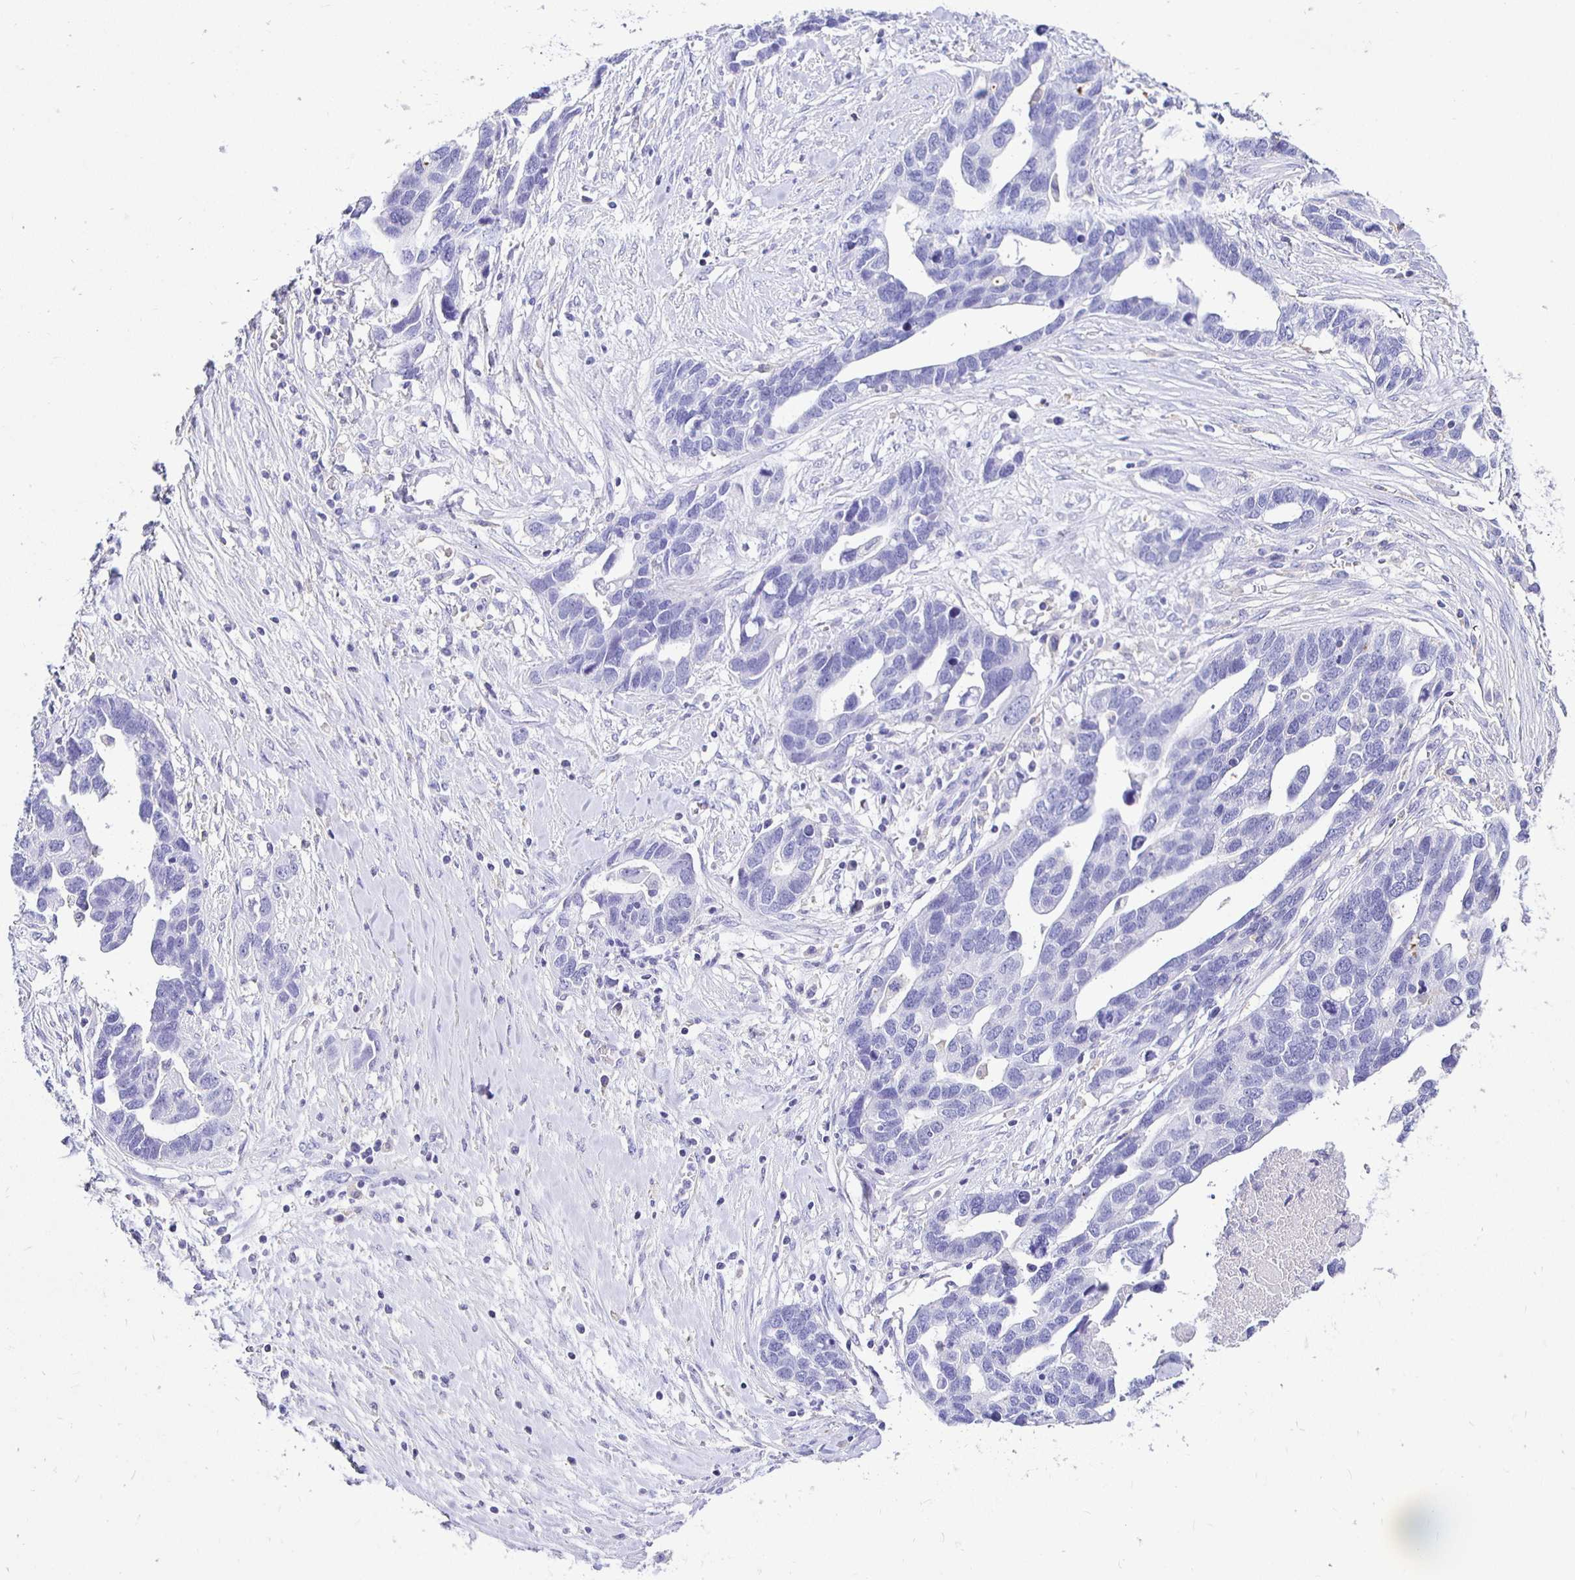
{"staining": {"intensity": "negative", "quantity": "none", "location": "none"}, "tissue": "ovarian cancer", "cell_type": "Tumor cells", "image_type": "cancer", "snomed": [{"axis": "morphology", "description": "Cystadenocarcinoma, serous, NOS"}, {"axis": "topography", "description": "Ovary"}], "caption": "High magnification brightfield microscopy of ovarian cancer (serous cystadenocarcinoma) stained with DAB (brown) and counterstained with hematoxylin (blue): tumor cells show no significant expression.", "gene": "UMOD", "patient": {"sex": "female", "age": 54}}